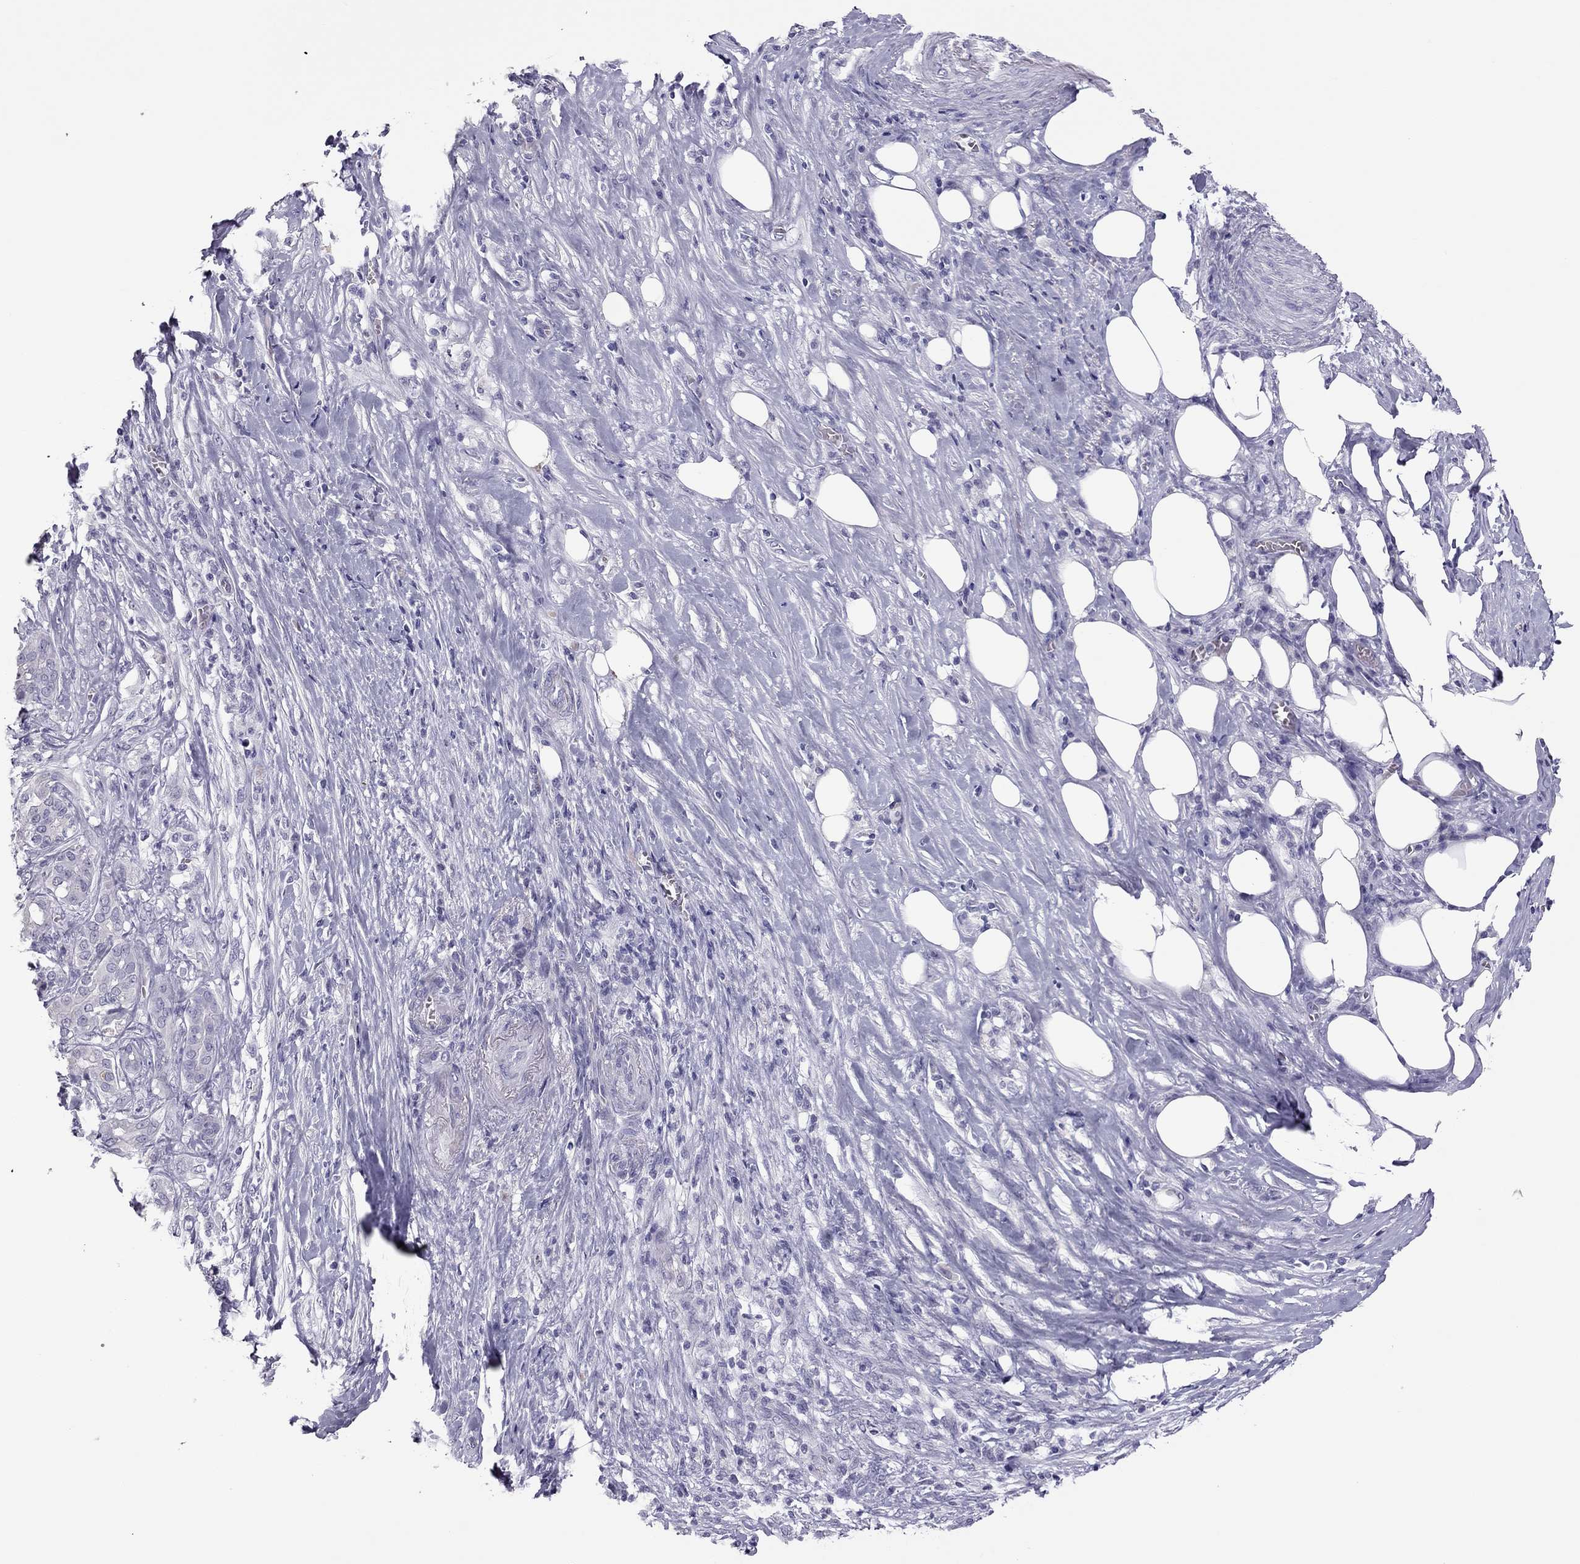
{"staining": {"intensity": "negative", "quantity": "none", "location": "none"}, "tissue": "pancreatic cancer", "cell_type": "Tumor cells", "image_type": "cancer", "snomed": [{"axis": "morphology", "description": "Adenocarcinoma, NOS"}, {"axis": "topography", "description": "Pancreas"}], "caption": "The immunohistochemistry micrograph has no significant positivity in tumor cells of adenocarcinoma (pancreatic) tissue.", "gene": "TEX14", "patient": {"sex": "male", "age": 57}}